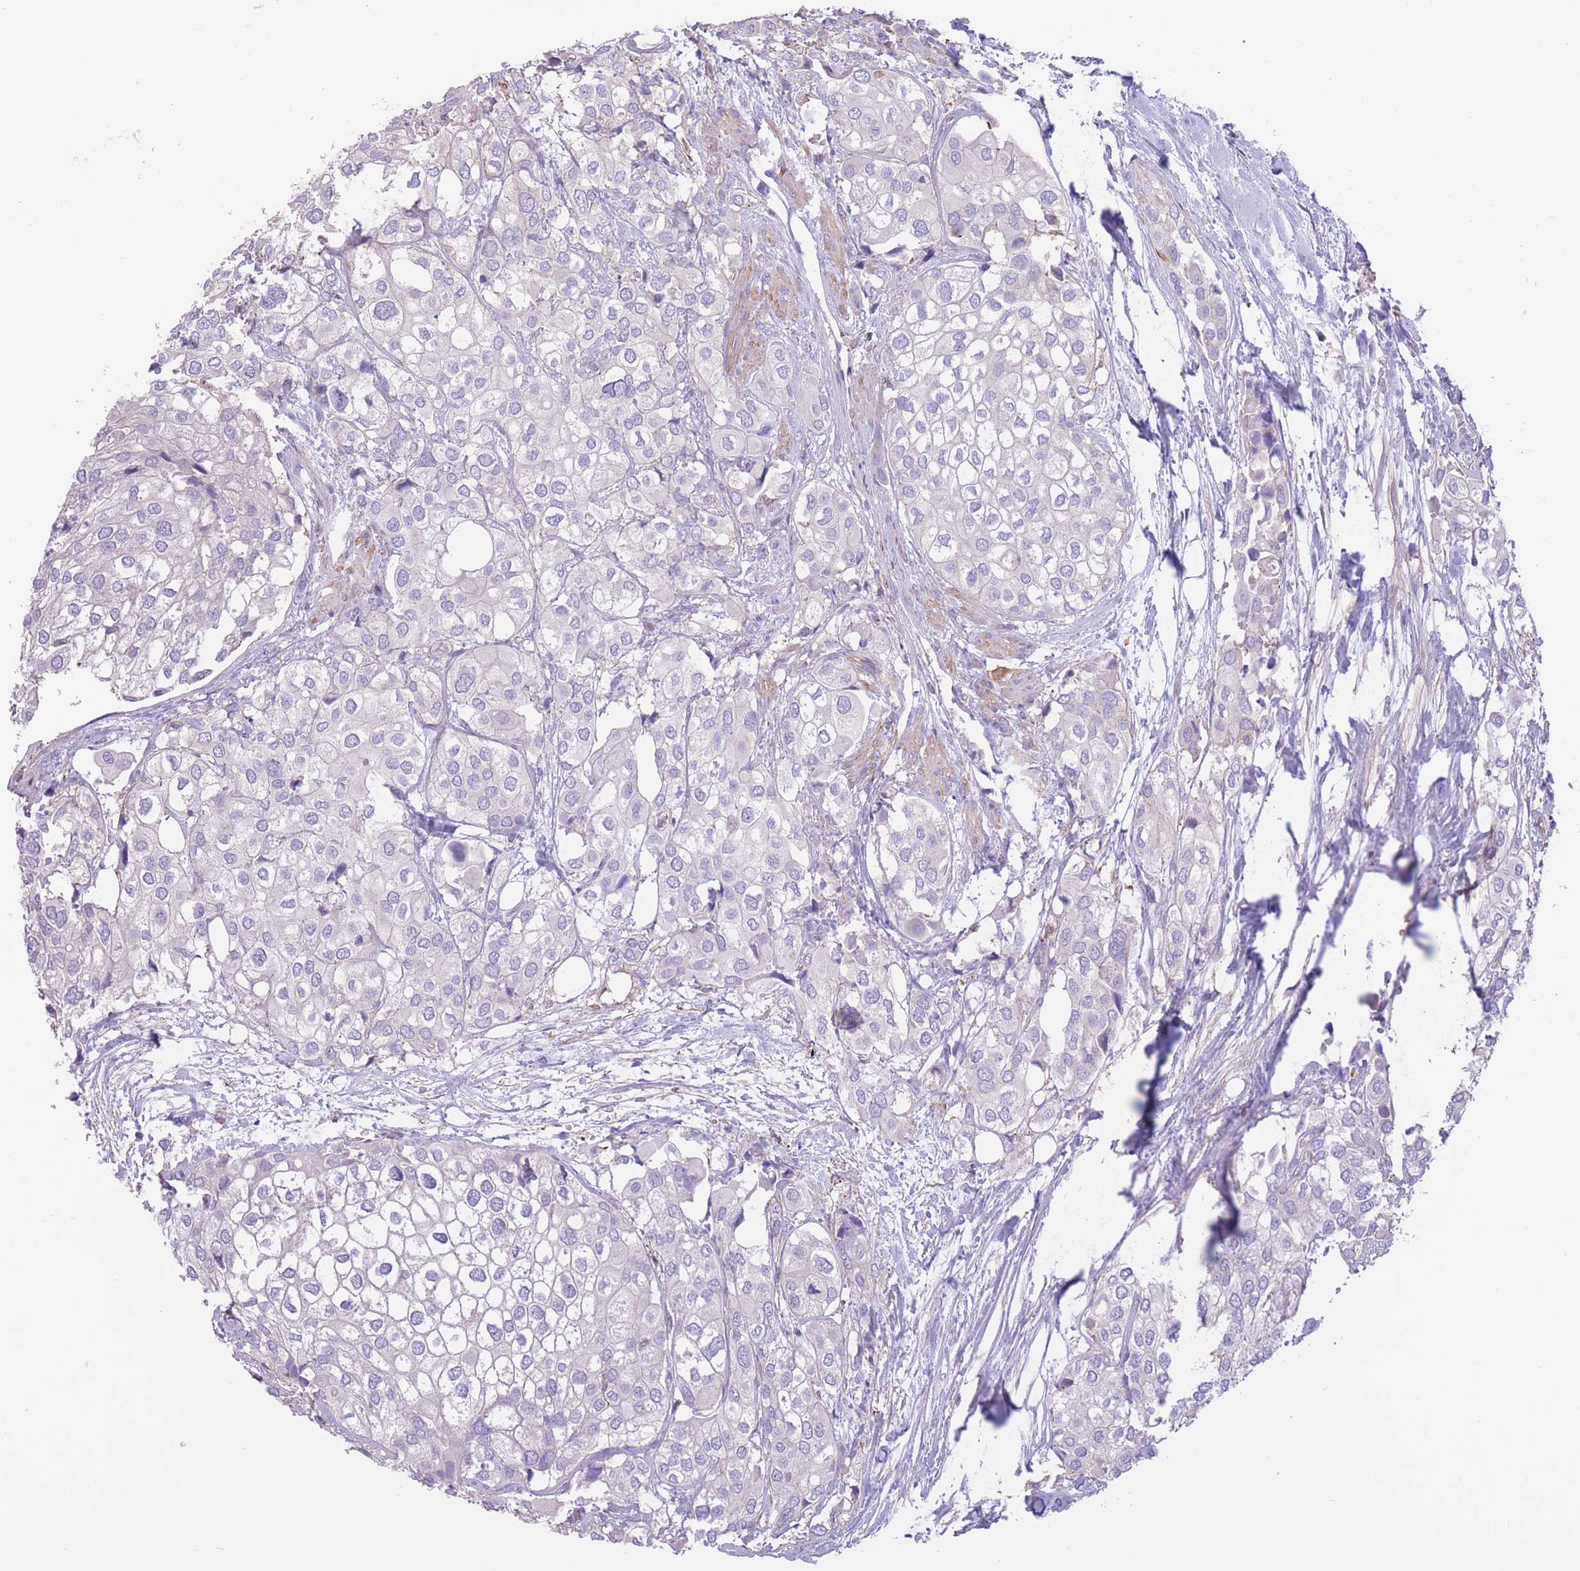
{"staining": {"intensity": "negative", "quantity": "none", "location": "none"}, "tissue": "urothelial cancer", "cell_type": "Tumor cells", "image_type": "cancer", "snomed": [{"axis": "morphology", "description": "Urothelial carcinoma, High grade"}, {"axis": "topography", "description": "Urinary bladder"}], "caption": "Protein analysis of high-grade urothelial carcinoma displays no significant expression in tumor cells.", "gene": "PDHA1", "patient": {"sex": "male", "age": 64}}